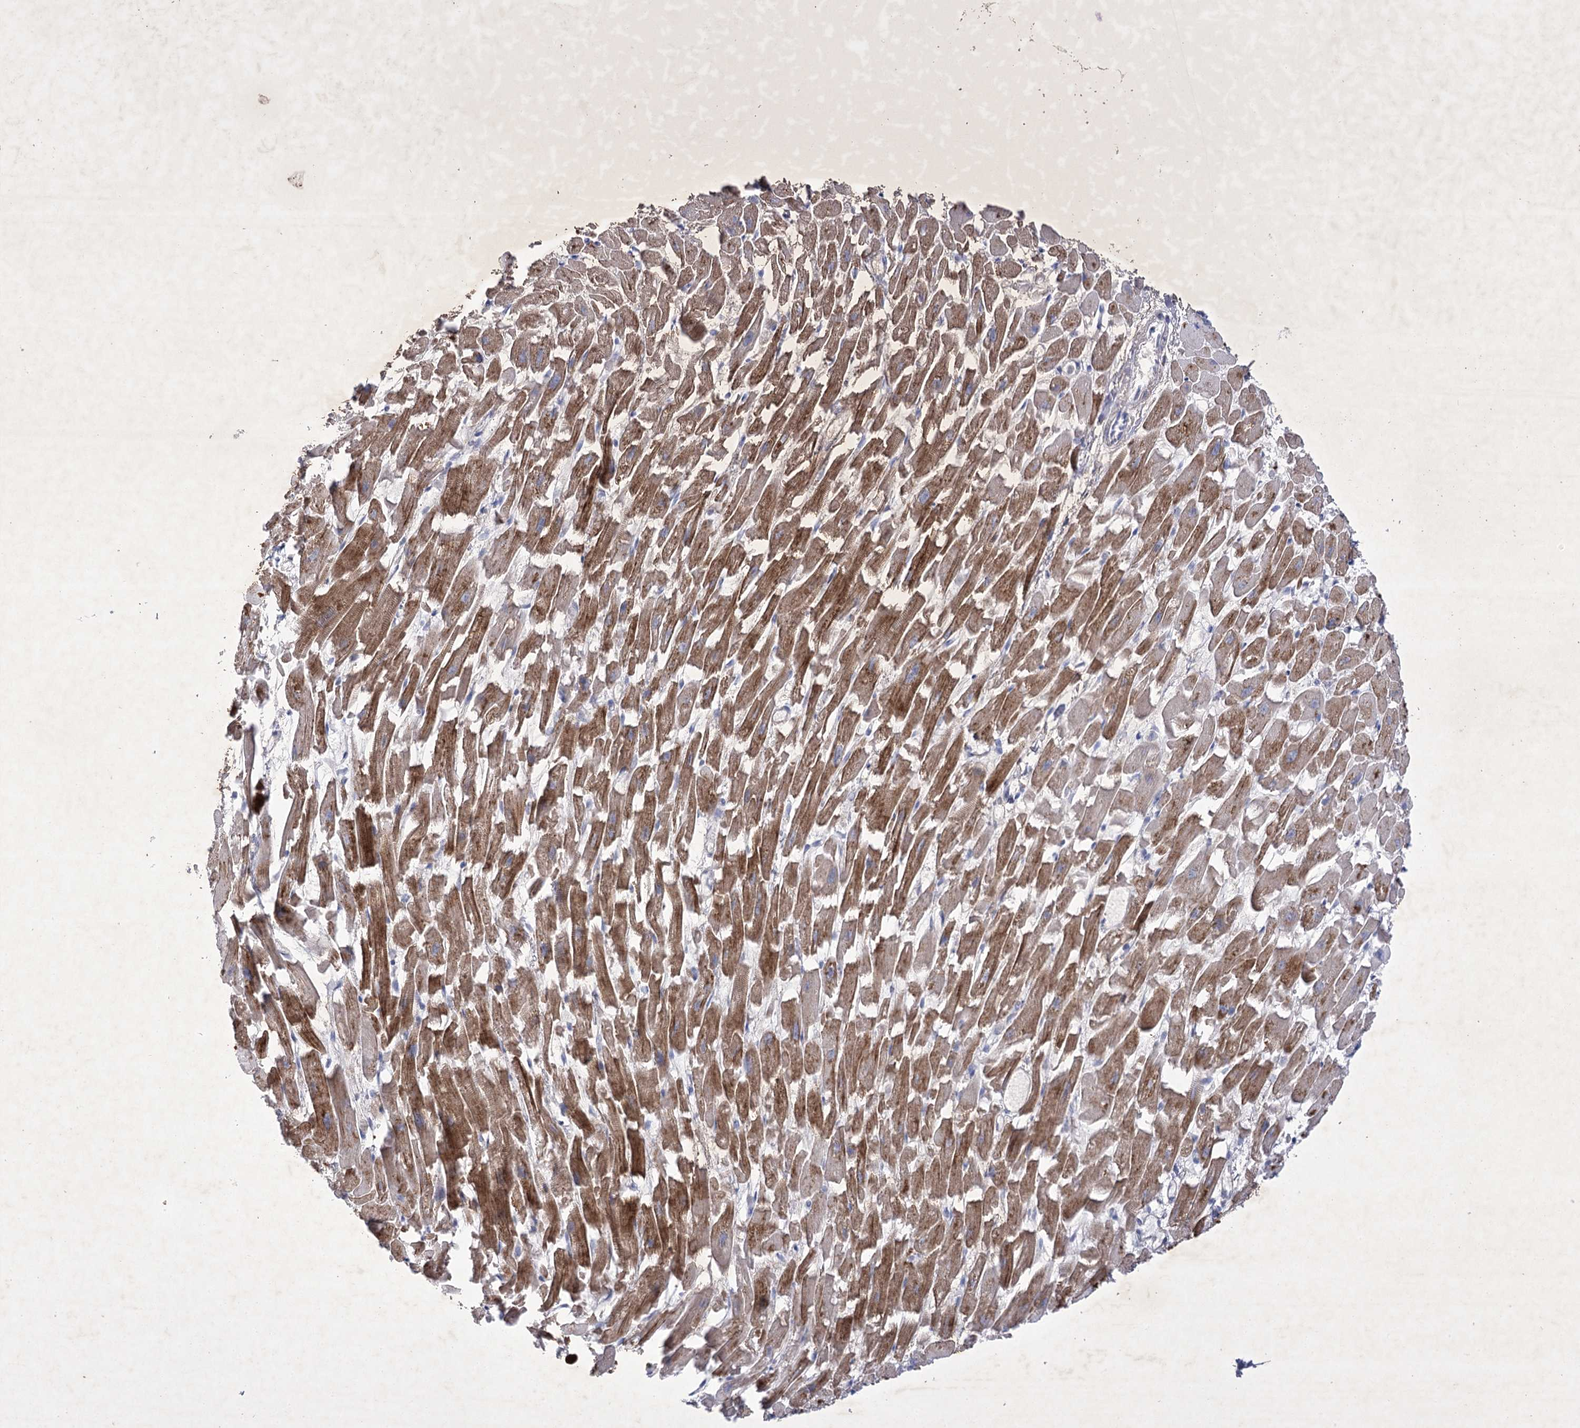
{"staining": {"intensity": "strong", "quantity": ">75%", "location": "cytoplasmic/membranous"}, "tissue": "heart muscle", "cell_type": "Cardiomyocytes", "image_type": "normal", "snomed": [{"axis": "morphology", "description": "Normal tissue, NOS"}, {"axis": "topography", "description": "Heart"}], "caption": "A brown stain labels strong cytoplasmic/membranous staining of a protein in cardiomyocytes of normal human heart muscle.", "gene": "COX15", "patient": {"sex": "female", "age": 64}}